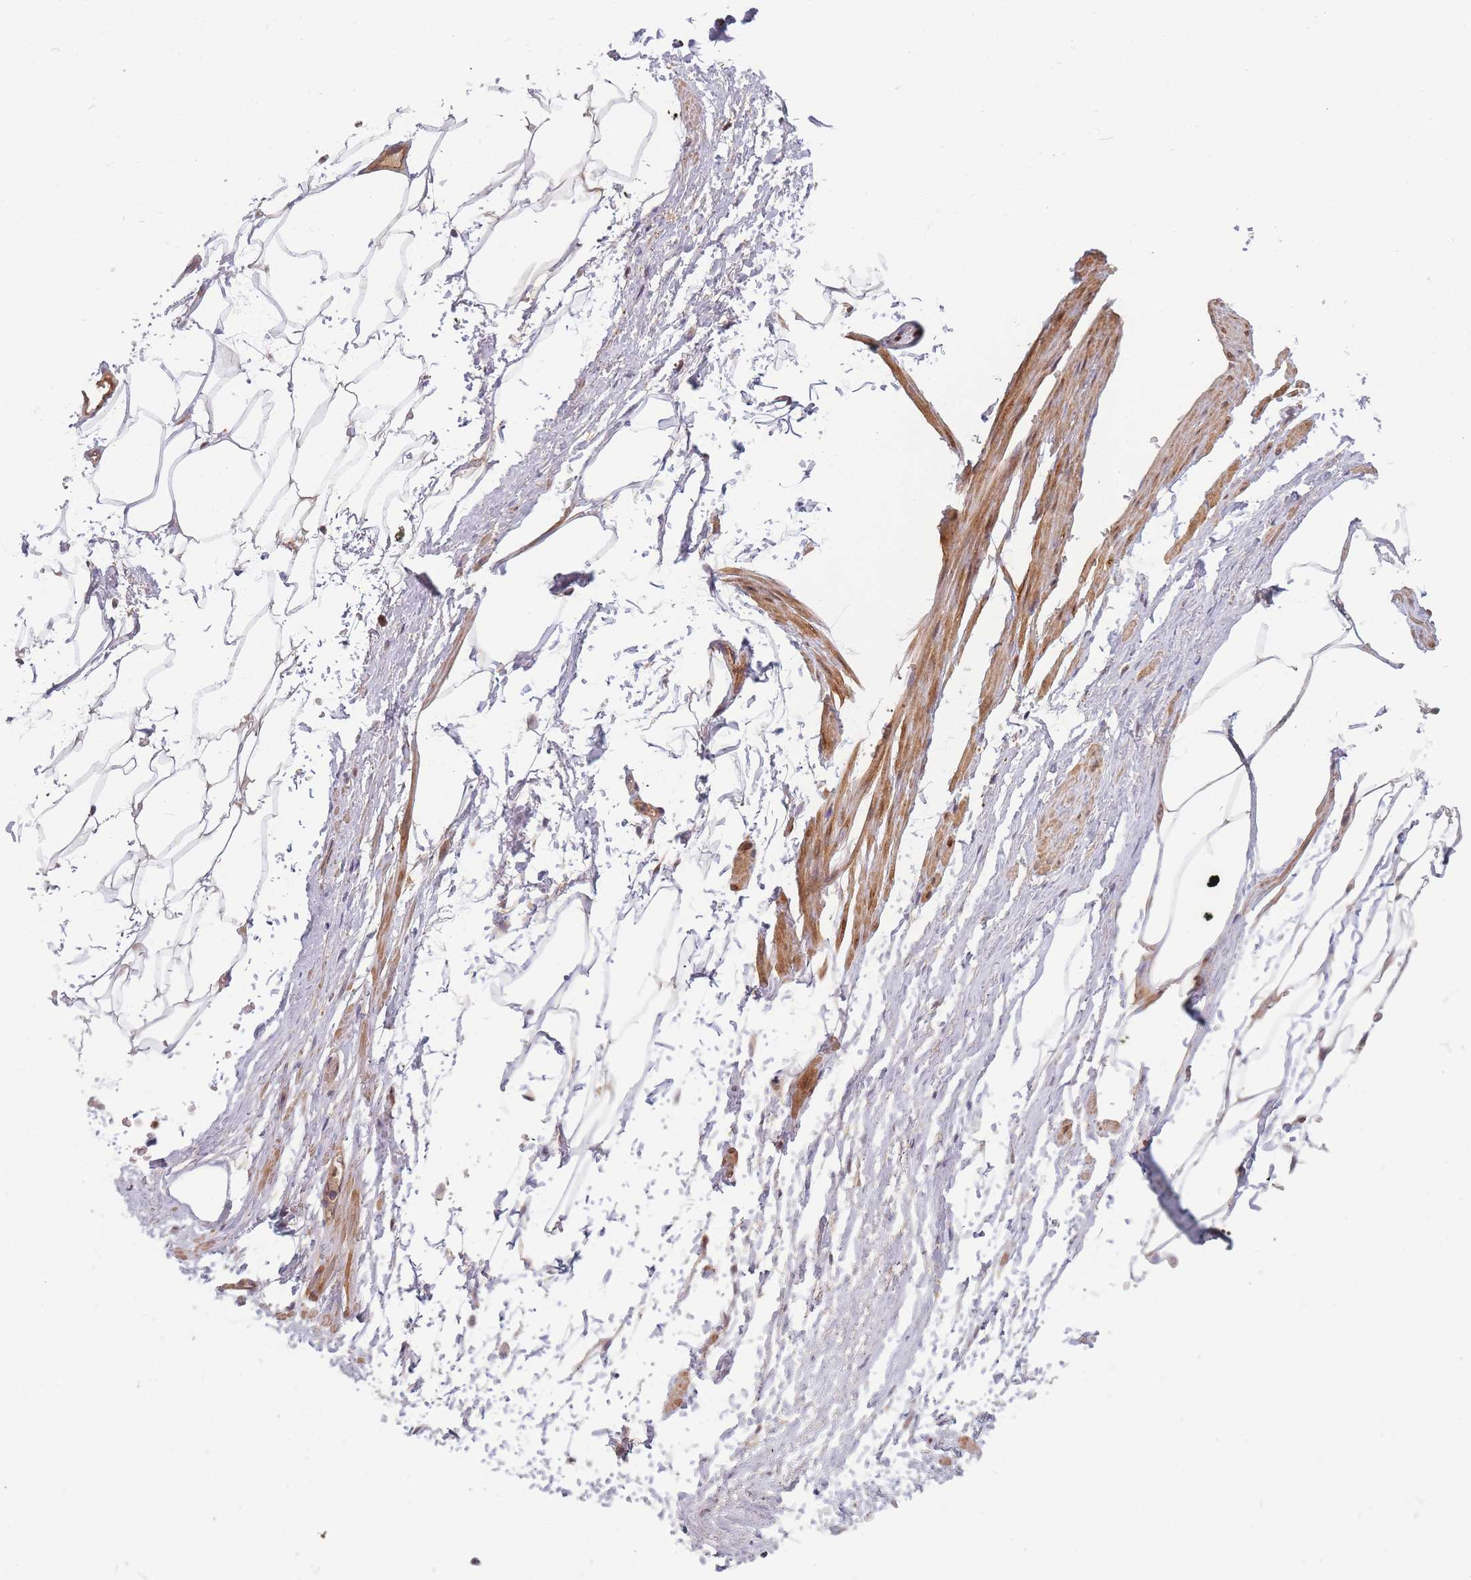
{"staining": {"intensity": "weak", "quantity": "<25%", "location": "cytoplasmic/membranous"}, "tissue": "adipose tissue", "cell_type": "Adipocytes", "image_type": "normal", "snomed": [{"axis": "morphology", "description": "Normal tissue, NOS"}, {"axis": "morphology", "description": "Adenocarcinoma, Low grade"}, {"axis": "topography", "description": "Prostate"}, {"axis": "topography", "description": "Peripheral nerve tissue"}], "caption": "The histopathology image displays no significant staining in adipocytes of adipose tissue. (Stains: DAB (3,3'-diaminobenzidine) immunohistochemistry with hematoxylin counter stain, Microscopy: brightfield microscopy at high magnification).", "gene": "FAM153A", "patient": {"sex": "male", "age": 63}}